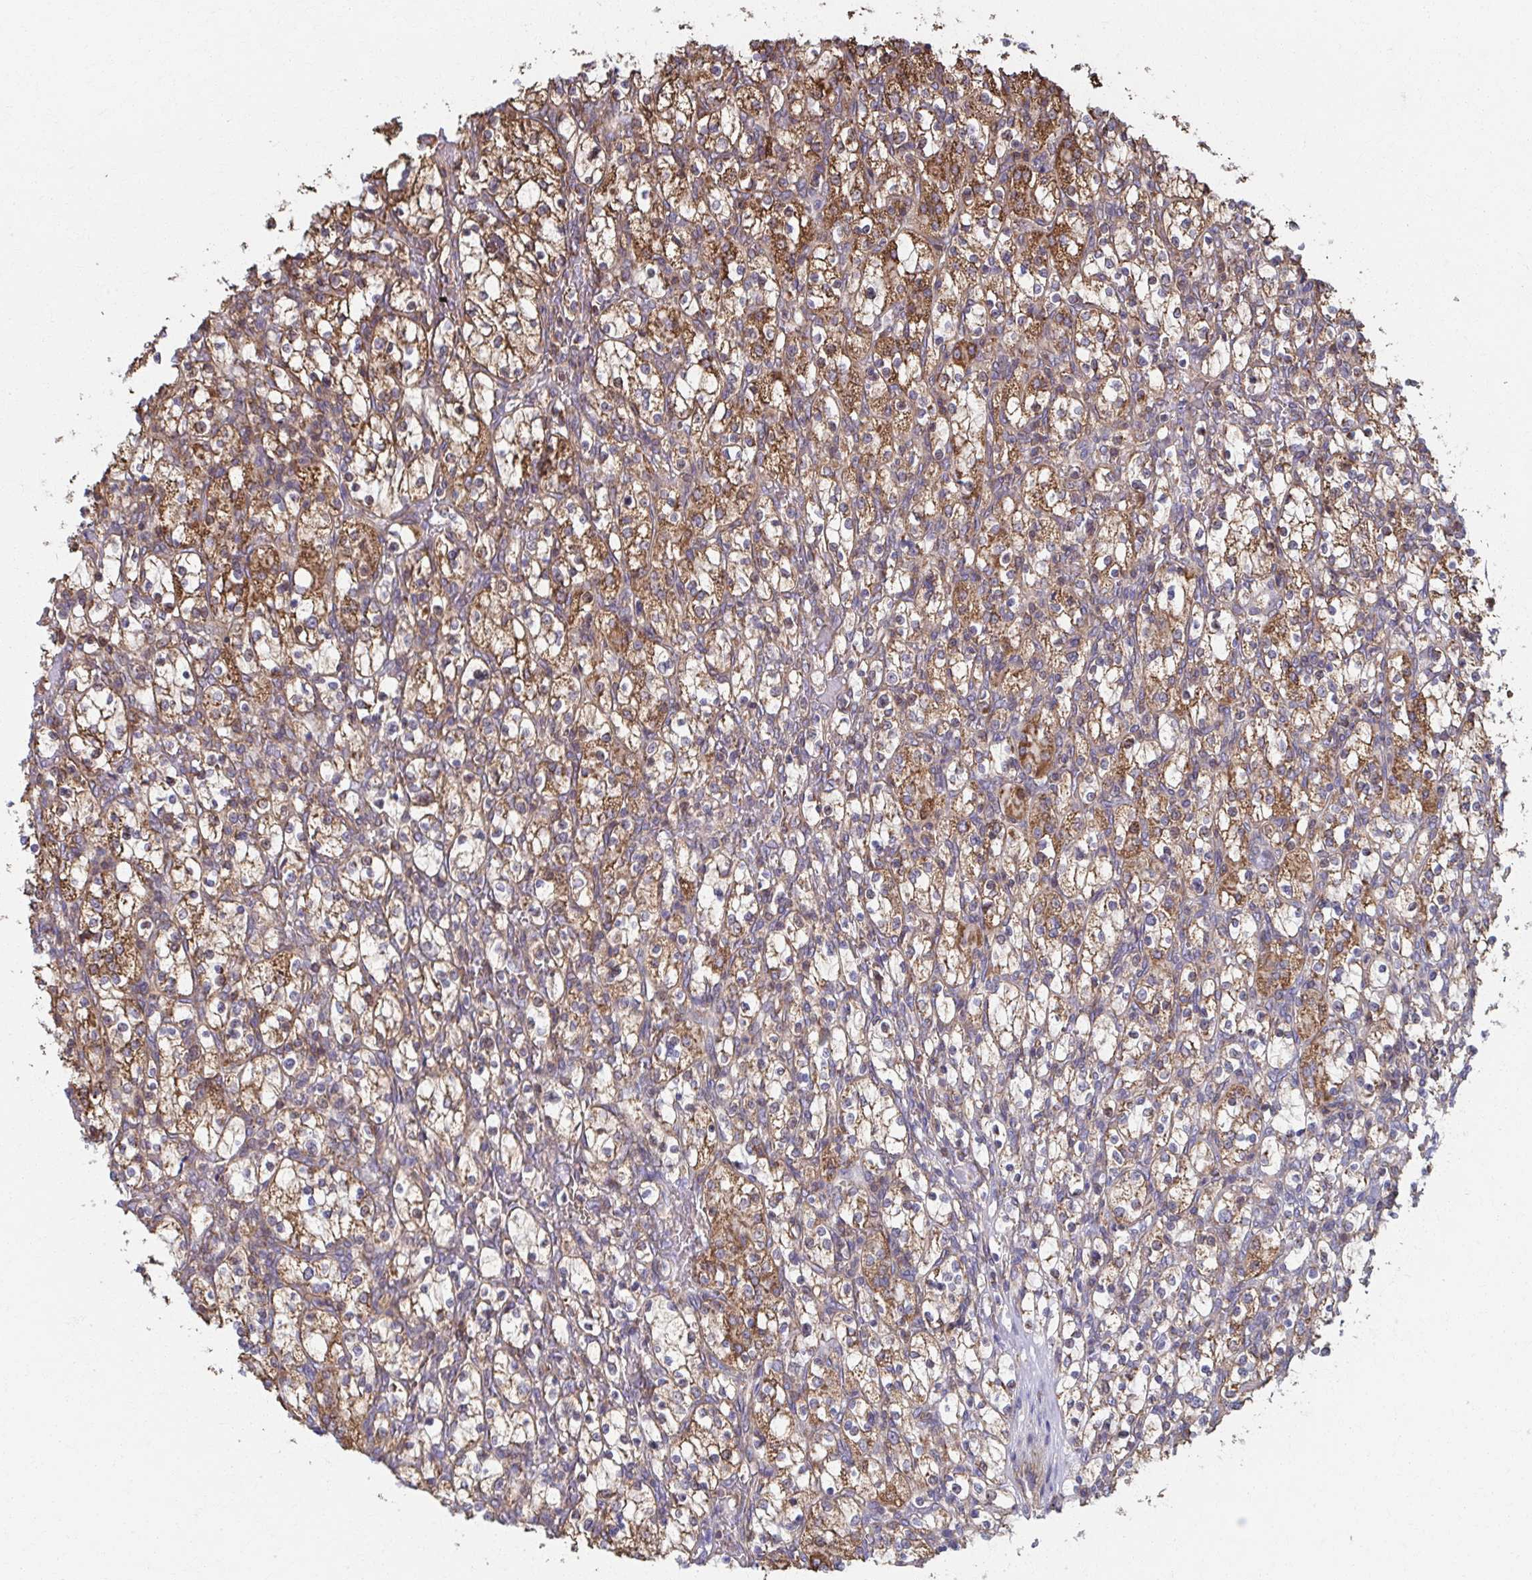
{"staining": {"intensity": "moderate", "quantity": "25%-75%", "location": "cytoplasmic/membranous"}, "tissue": "renal cancer", "cell_type": "Tumor cells", "image_type": "cancer", "snomed": [{"axis": "morphology", "description": "Adenocarcinoma, NOS"}, {"axis": "topography", "description": "Kidney"}], "caption": "Tumor cells reveal medium levels of moderate cytoplasmic/membranous positivity in approximately 25%-75% of cells in renal cancer (adenocarcinoma).", "gene": "KLHL34", "patient": {"sex": "female", "age": 83}}